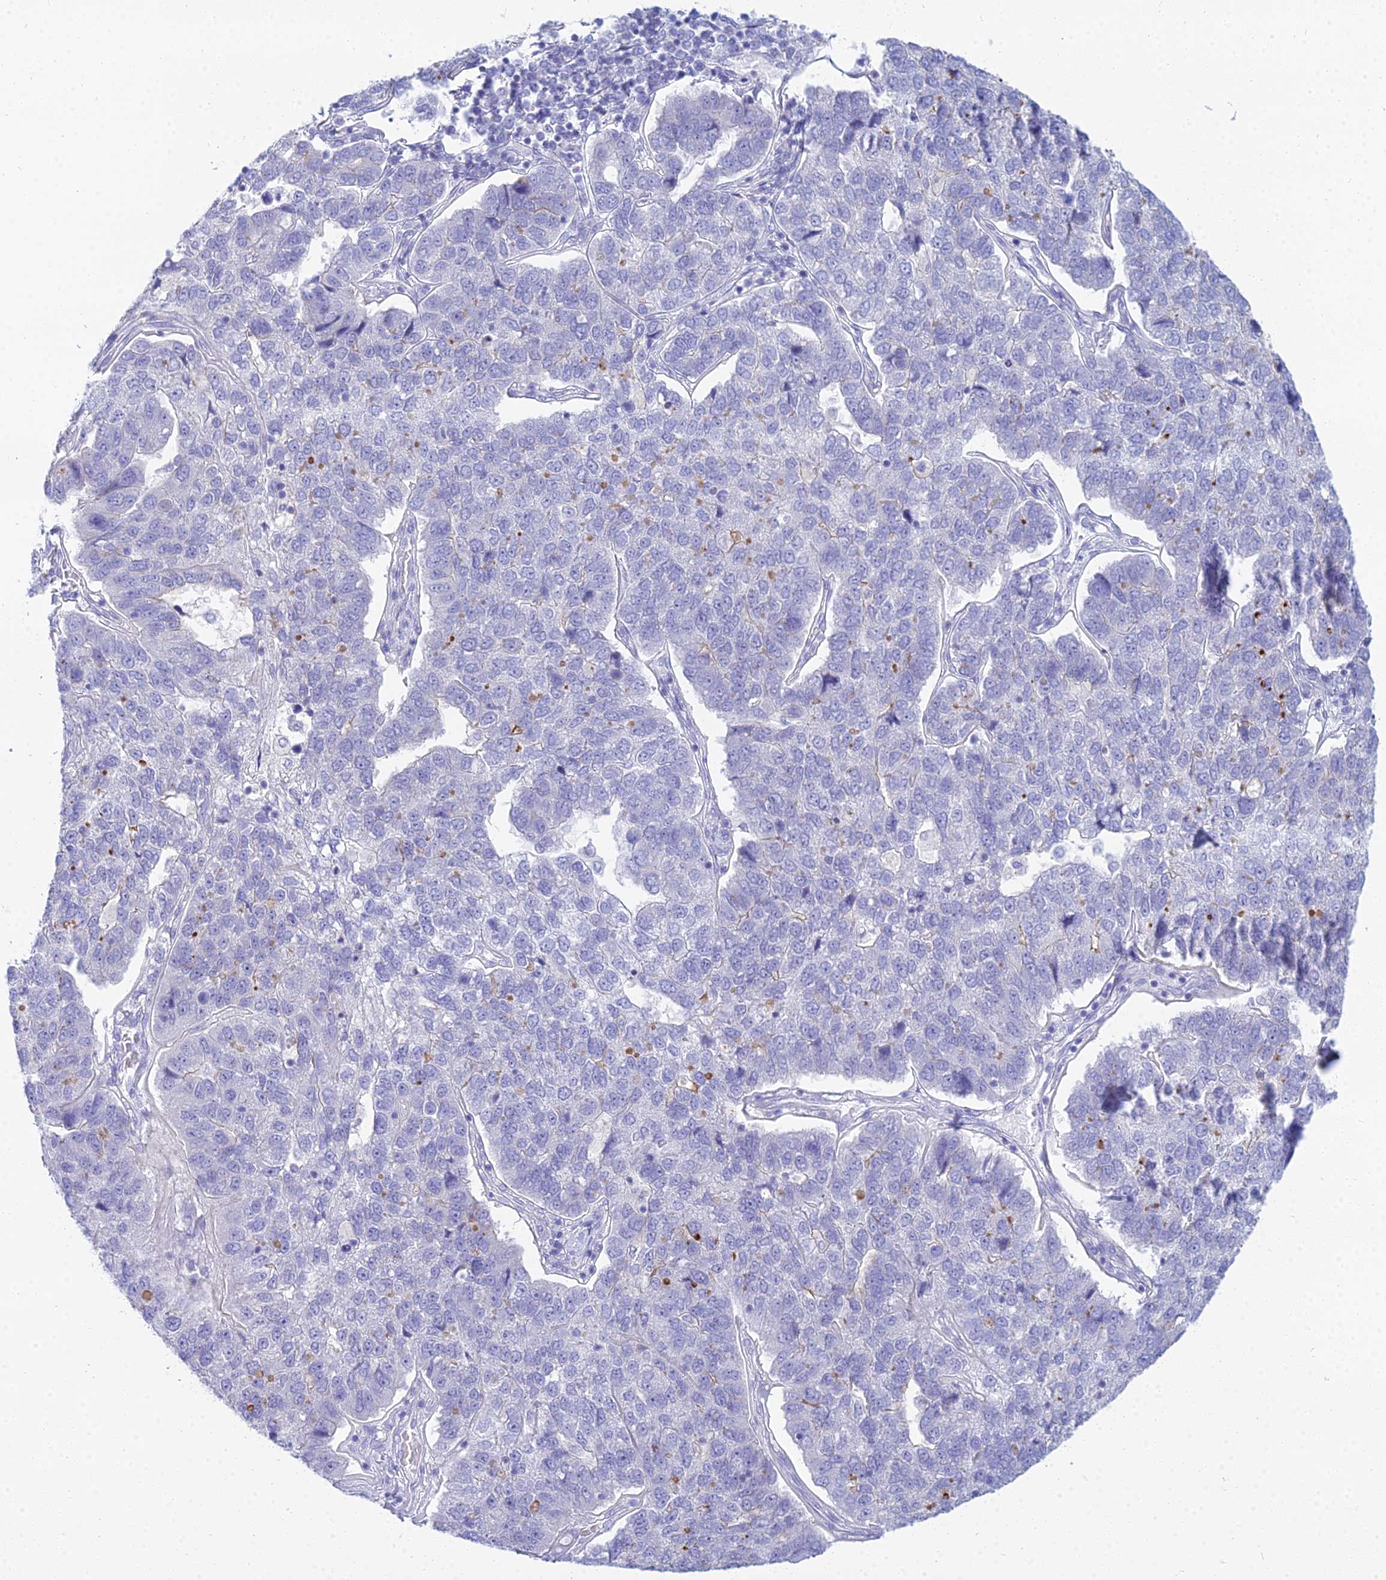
{"staining": {"intensity": "negative", "quantity": "none", "location": "none"}, "tissue": "pancreatic cancer", "cell_type": "Tumor cells", "image_type": "cancer", "snomed": [{"axis": "morphology", "description": "Adenocarcinoma, NOS"}, {"axis": "topography", "description": "Pancreas"}], "caption": "A high-resolution photomicrograph shows immunohistochemistry staining of adenocarcinoma (pancreatic), which displays no significant expression in tumor cells.", "gene": "SMIM24", "patient": {"sex": "female", "age": 61}}